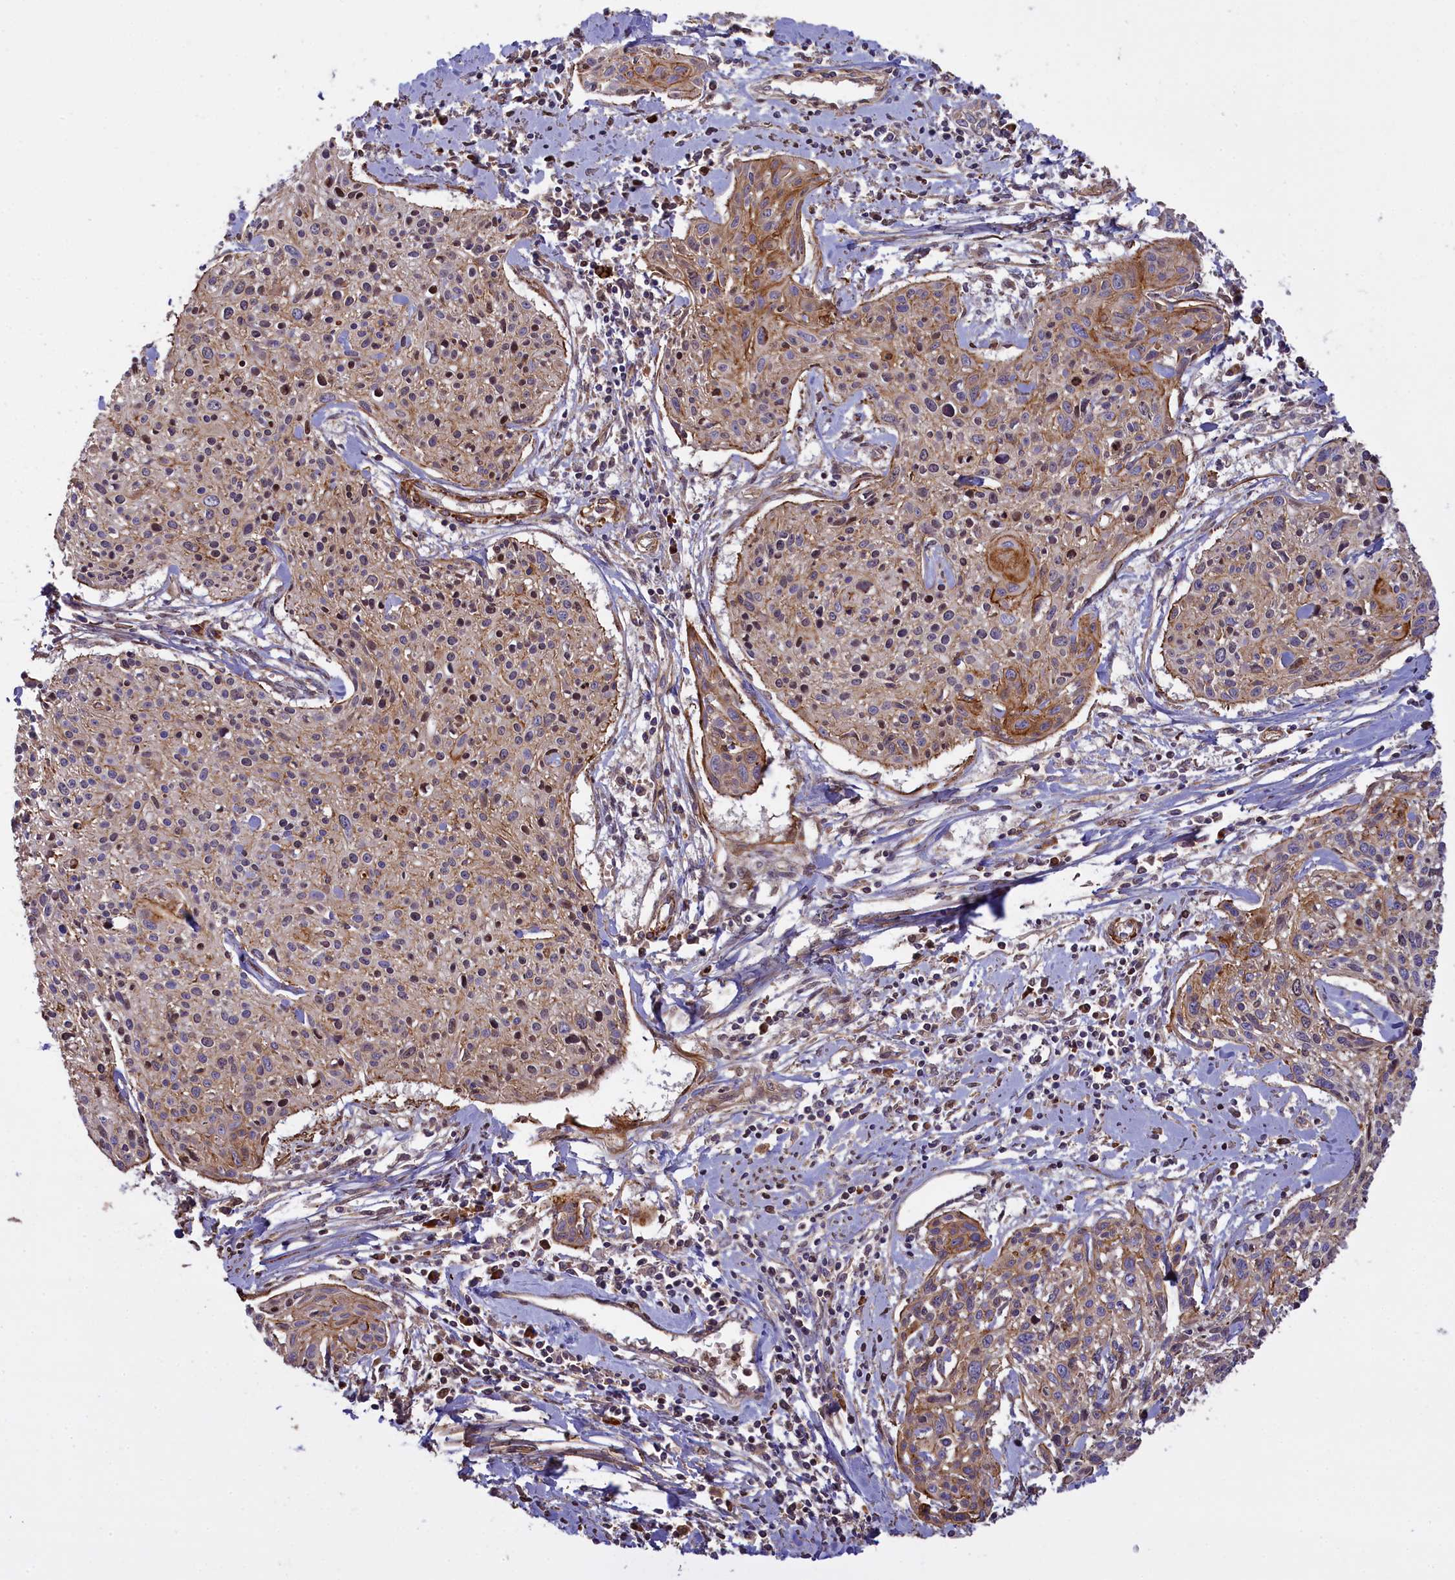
{"staining": {"intensity": "weak", "quantity": "25%-75%", "location": "cytoplasmic/membranous"}, "tissue": "cervical cancer", "cell_type": "Tumor cells", "image_type": "cancer", "snomed": [{"axis": "morphology", "description": "Squamous cell carcinoma, NOS"}, {"axis": "topography", "description": "Cervix"}], "caption": "Cervical cancer (squamous cell carcinoma) stained with immunohistochemistry (IHC) reveals weak cytoplasmic/membranous positivity in about 25%-75% of tumor cells.", "gene": "FUZ", "patient": {"sex": "female", "age": 51}}